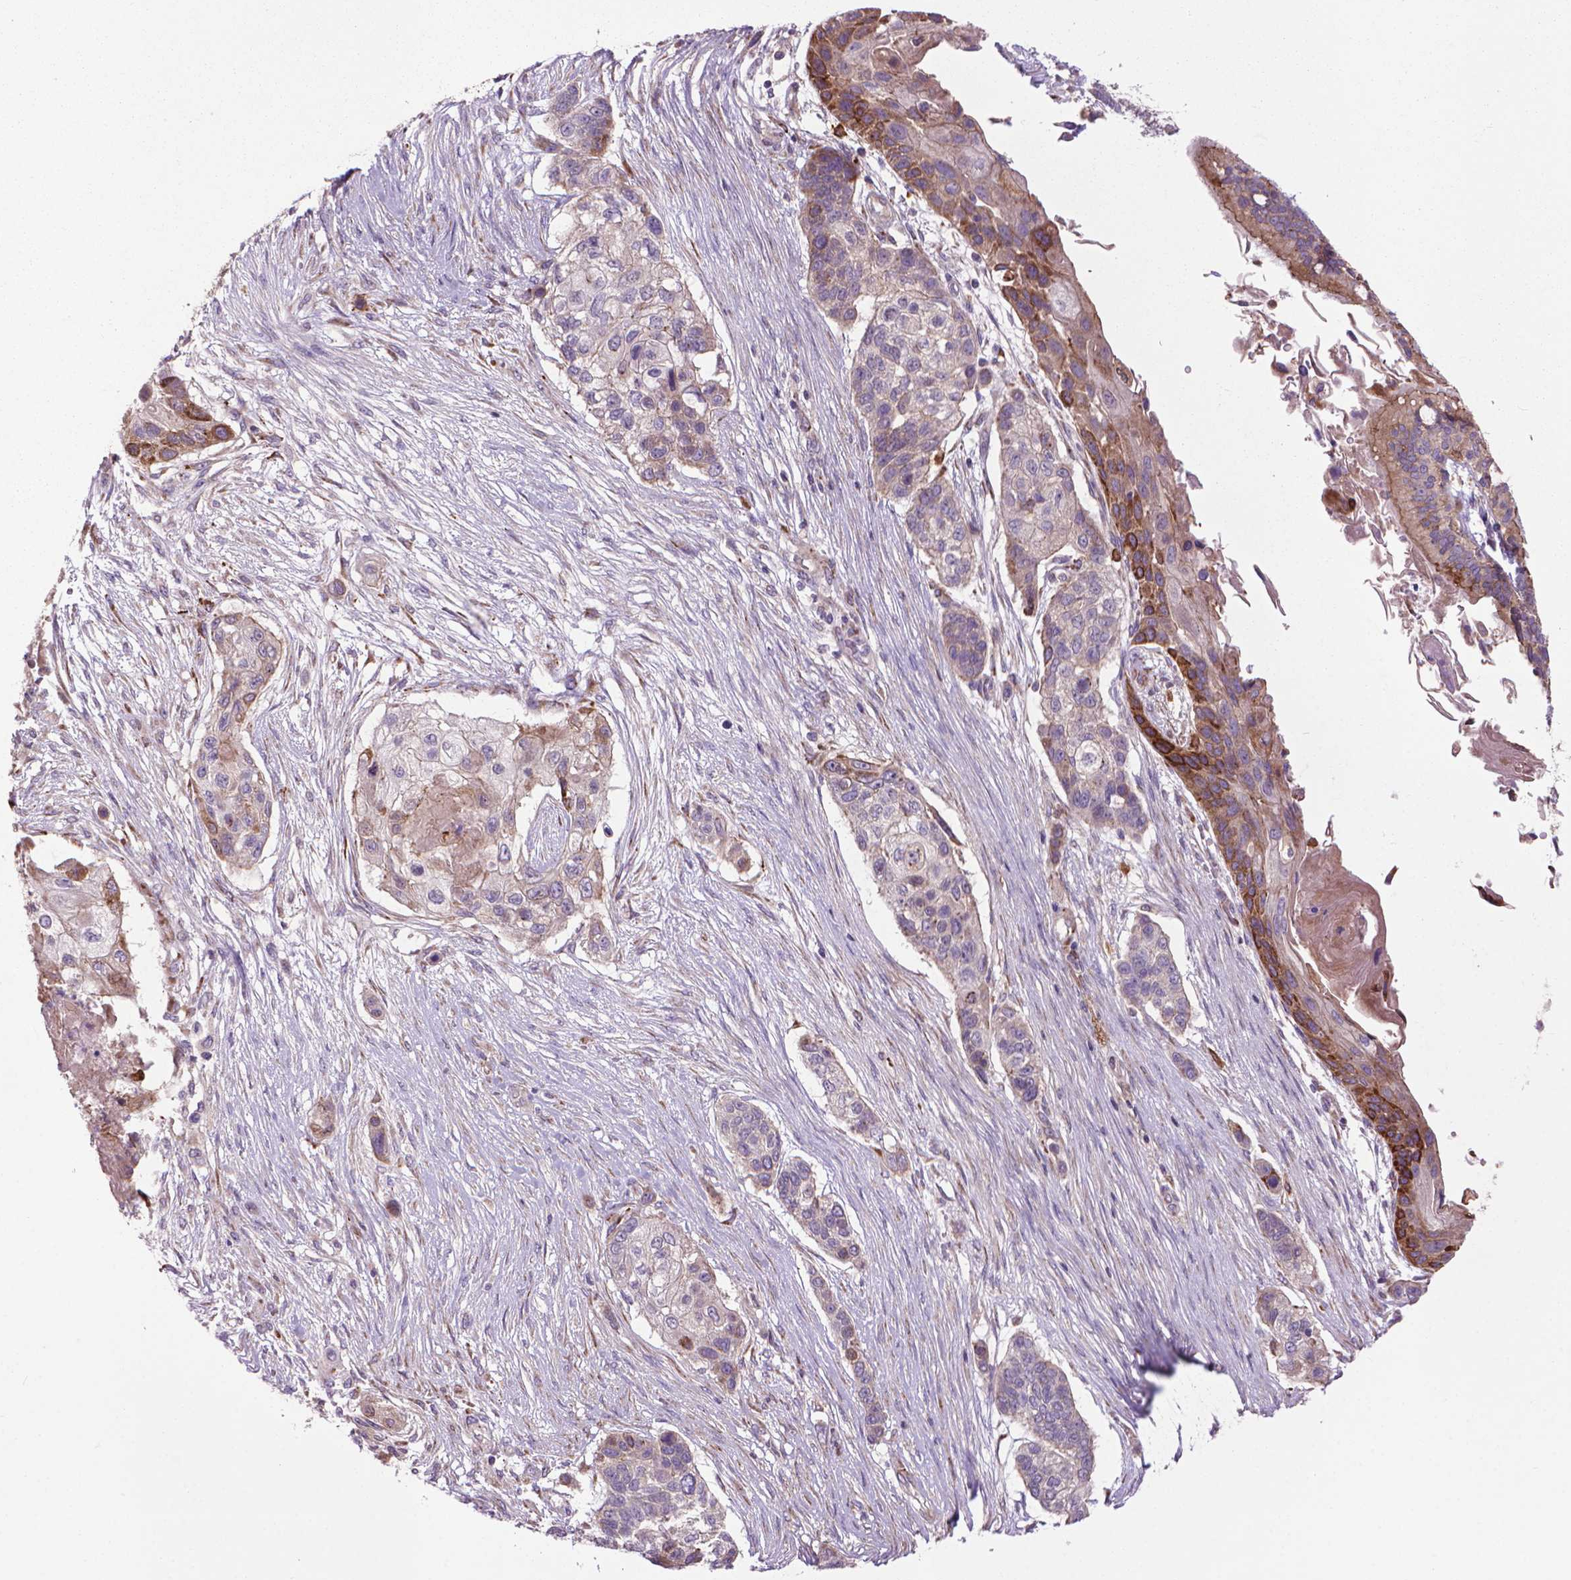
{"staining": {"intensity": "moderate", "quantity": "<25%", "location": "cytoplasmic/membranous"}, "tissue": "lung cancer", "cell_type": "Tumor cells", "image_type": "cancer", "snomed": [{"axis": "morphology", "description": "Squamous cell carcinoma, NOS"}, {"axis": "topography", "description": "Lung"}], "caption": "Lung cancer was stained to show a protein in brown. There is low levels of moderate cytoplasmic/membranous expression in about <25% of tumor cells. Using DAB (brown) and hematoxylin (blue) stains, captured at high magnification using brightfield microscopy.", "gene": "MYH14", "patient": {"sex": "male", "age": 69}}